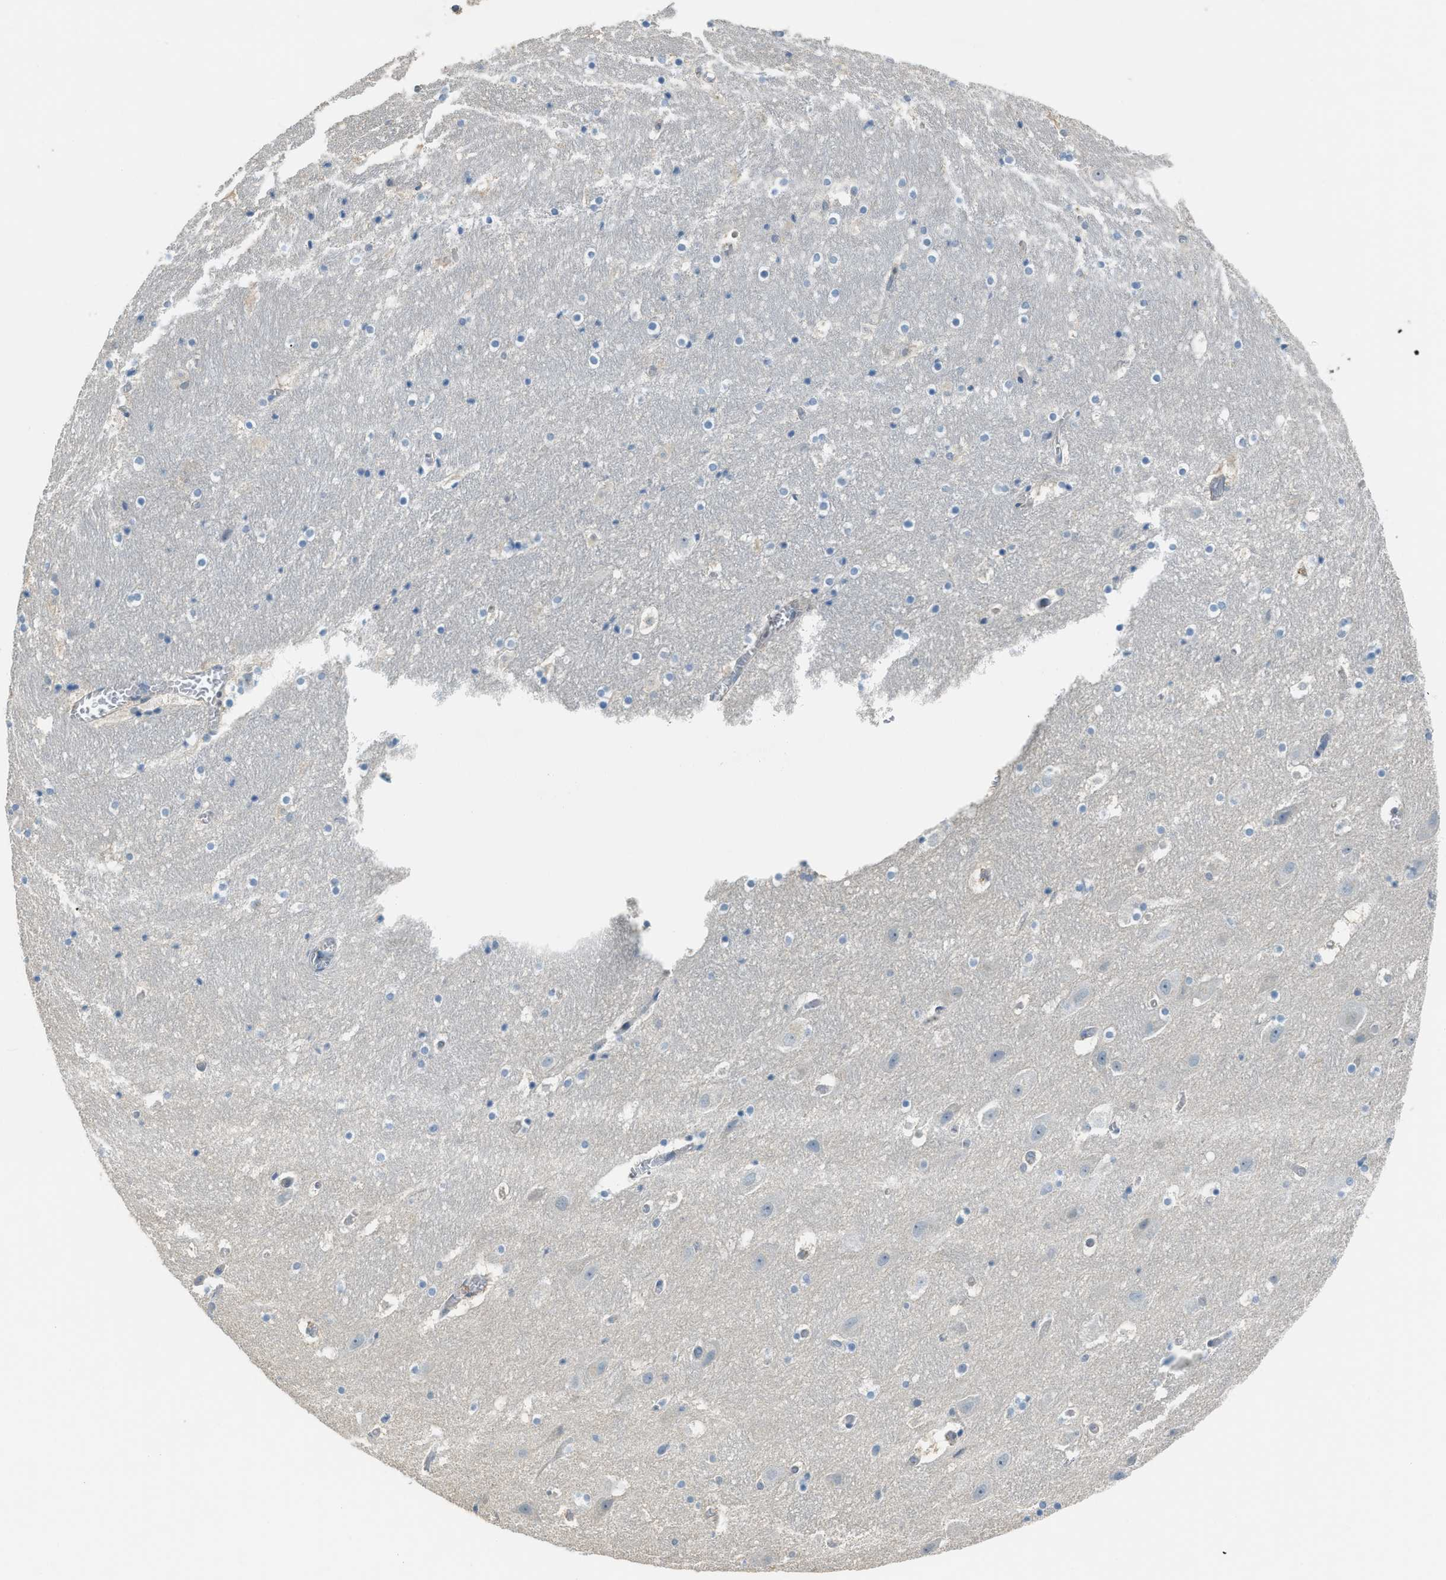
{"staining": {"intensity": "negative", "quantity": "none", "location": "none"}, "tissue": "hippocampus", "cell_type": "Glial cells", "image_type": "normal", "snomed": [{"axis": "morphology", "description": "Normal tissue, NOS"}, {"axis": "topography", "description": "Hippocampus"}], "caption": "Histopathology image shows no significant protein positivity in glial cells of unremarkable hippocampus.", "gene": "TMEM154", "patient": {"sex": "male", "age": 45}}